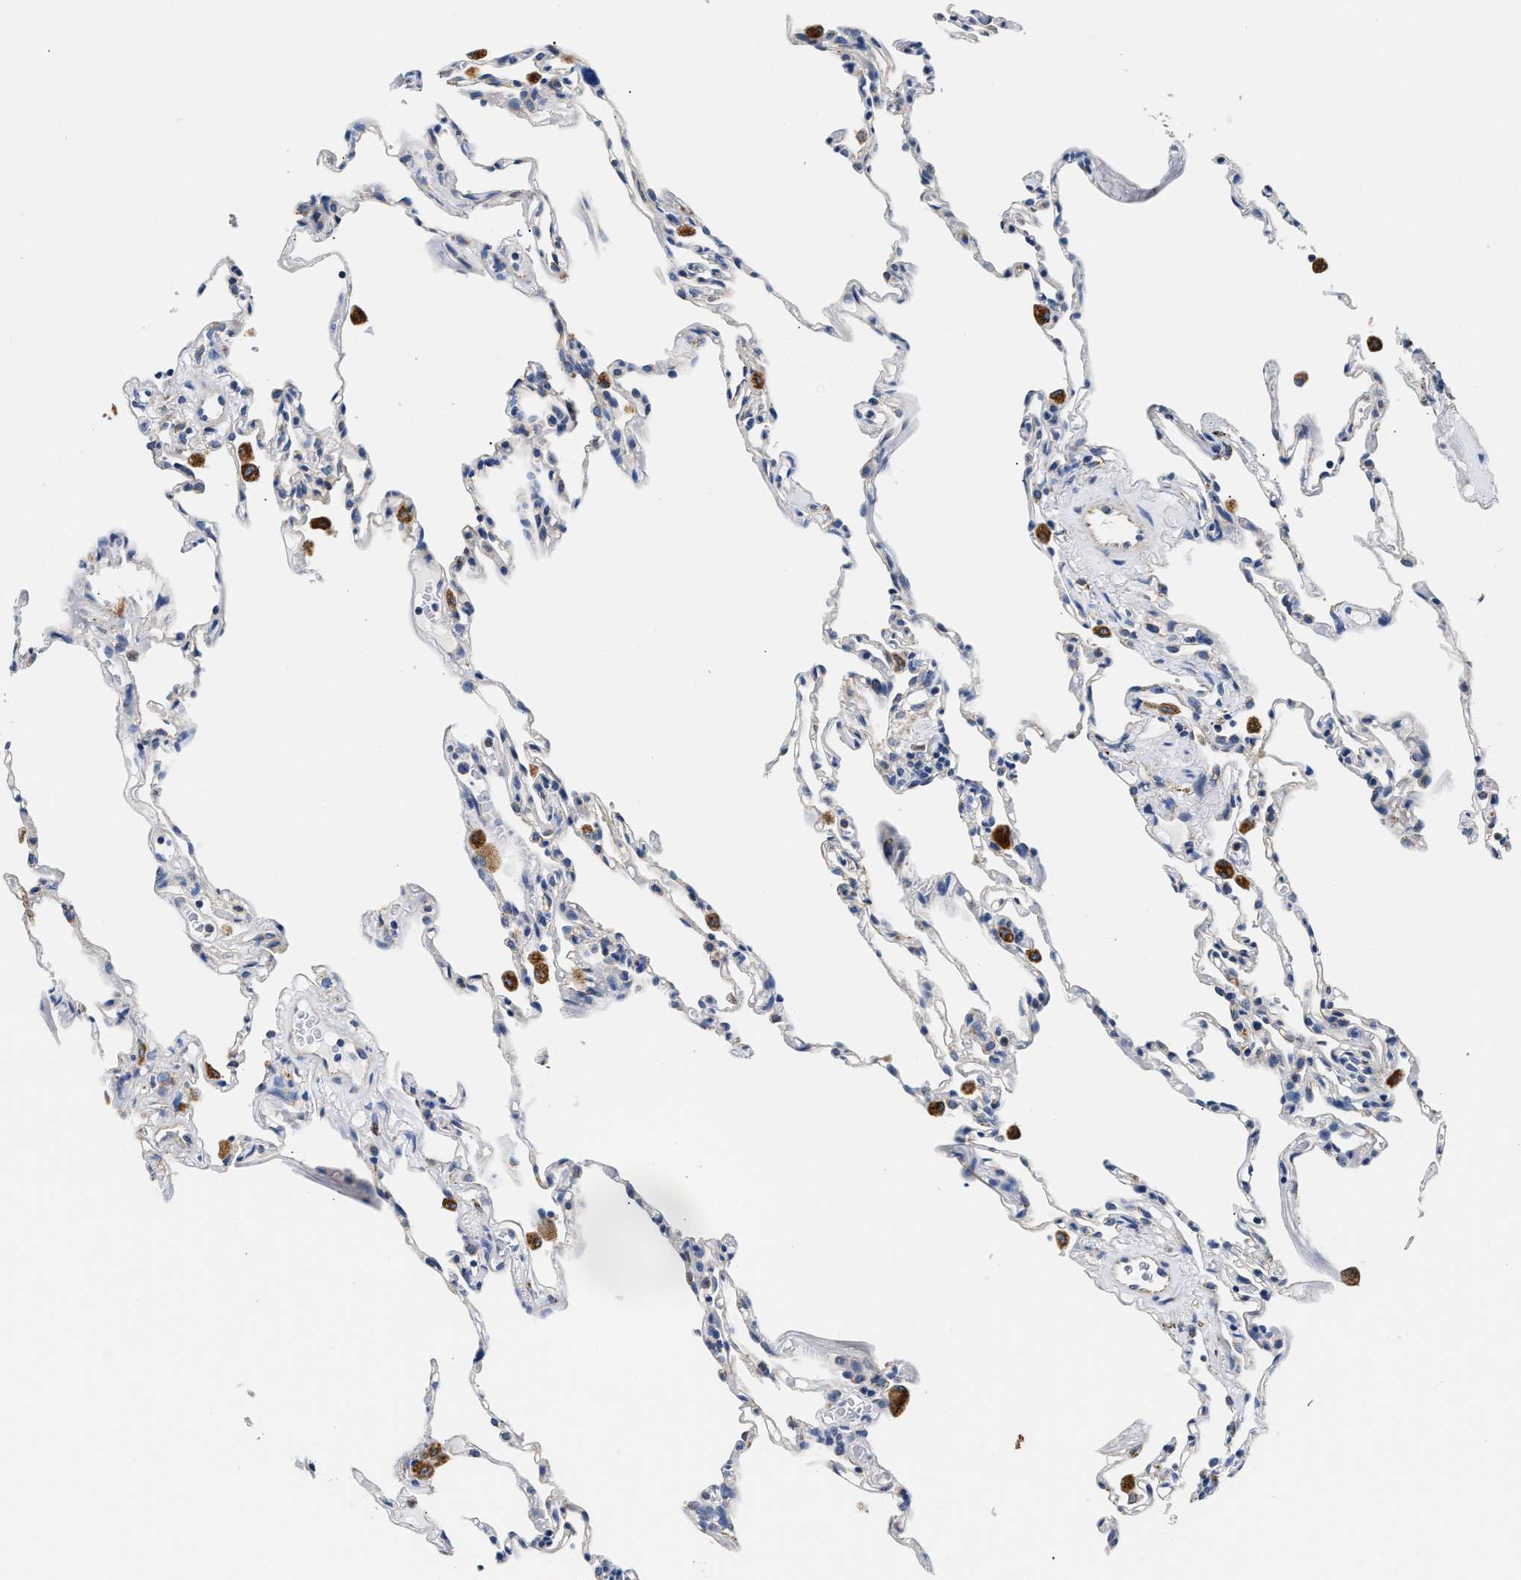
{"staining": {"intensity": "negative", "quantity": "none", "location": "none"}, "tissue": "lung", "cell_type": "Alveolar cells", "image_type": "normal", "snomed": [{"axis": "morphology", "description": "Normal tissue, NOS"}, {"axis": "topography", "description": "Lung"}], "caption": "IHC photomicrograph of unremarkable lung stained for a protein (brown), which shows no positivity in alveolar cells. Brightfield microscopy of IHC stained with DAB (brown) and hematoxylin (blue), captured at high magnification.", "gene": "ACADVL", "patient": {"sex": "male", "age": 59}}